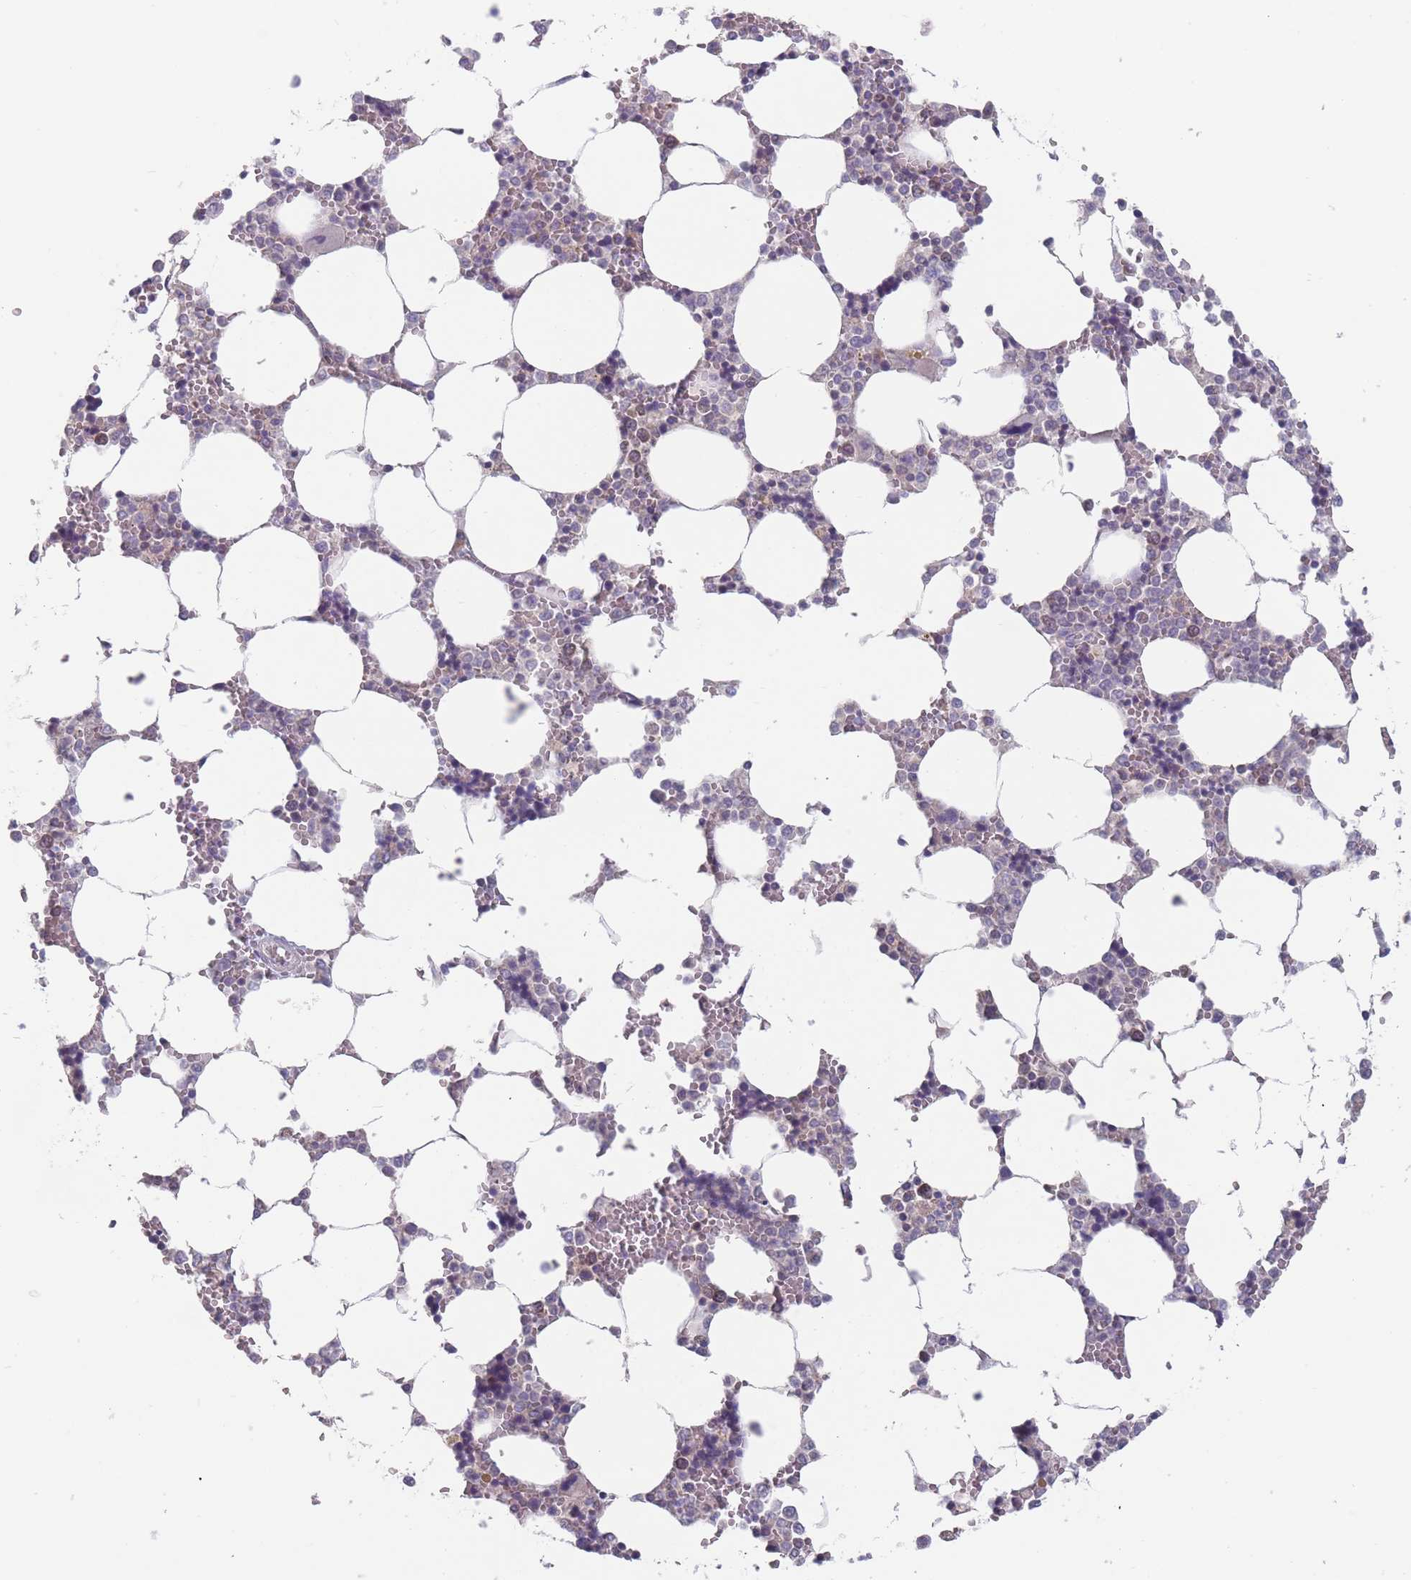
{"staining": {"intensity": "weak", "quantity": "<25%", "location": "cytoplasmic/membranous"}, "tissue": "bone marrow", "cell_type": "Hematopoietic cells", "image_type": "normal", "snomed": [{"axis": "morphology", "description": "Normal tissue, NOS"}, {"axis": "topography", "description": "Bone marrow"}], "caption": "There is no significant expression in hematopoietic cells of bone marrow. (DAB immunohistochemistry, high magnification).", "gene": "PEX7", "patient": {"sex": "male", "age": 64}}